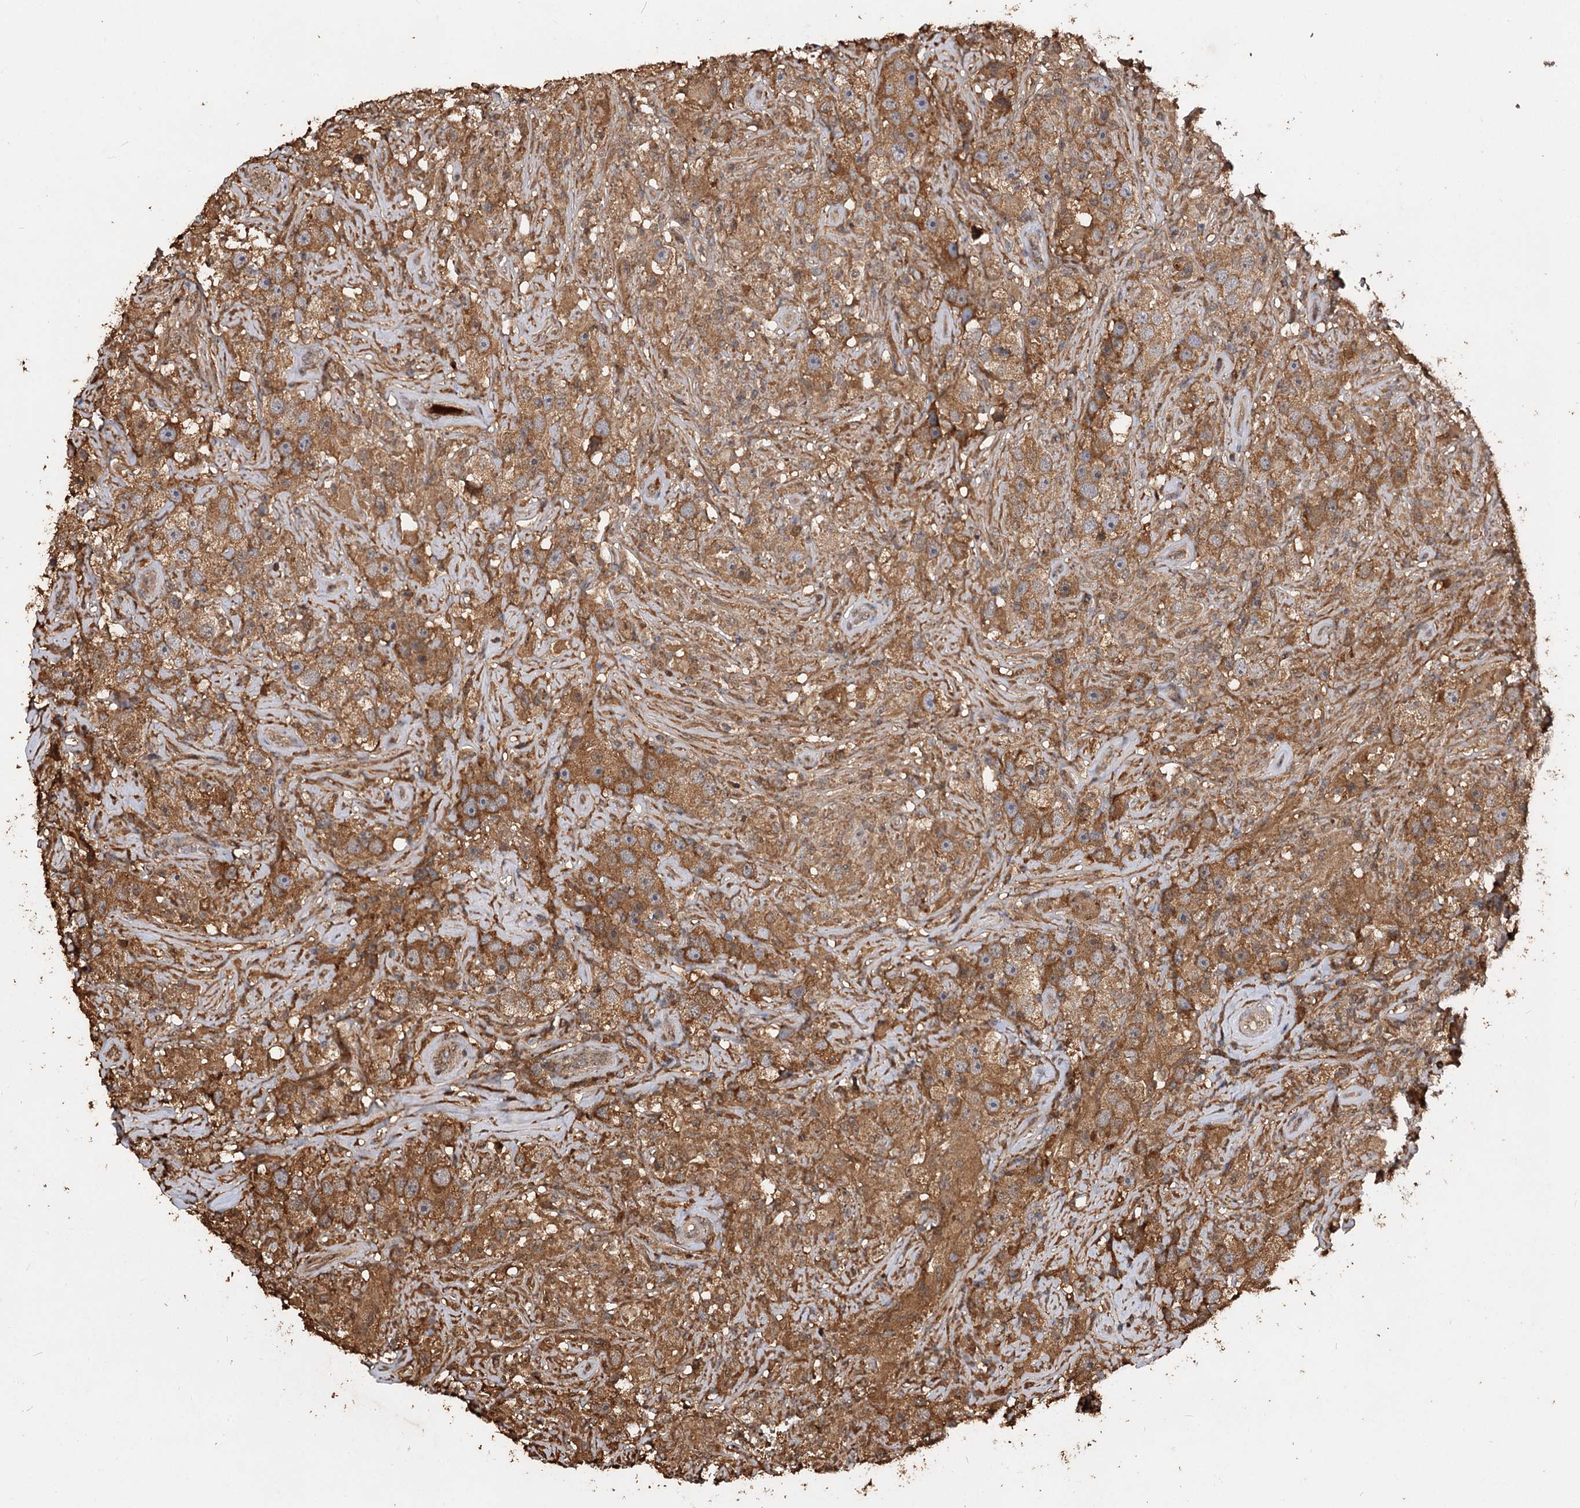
{"staining": {"intensity": "moderate", "quantity": ">75%", "location": "cytoplasmic/membranous"}, "tissue": "testis cancer", "cell_type": "Tumor cells", "image_type": "cancer", "snomed": [{"axis": "morphology", "description": "Seminoma, NOS"}, {"axis": "topography", "description": "Testis"}], "caption": "Immunohistochemical staining of human testis seminoma displays medium levels of moderate cytoplasmic/membranous protein staining in approximately >75% of tumor cells.", "gene": "ARL13A", "patient": {"sex": "male", "age": 49}}